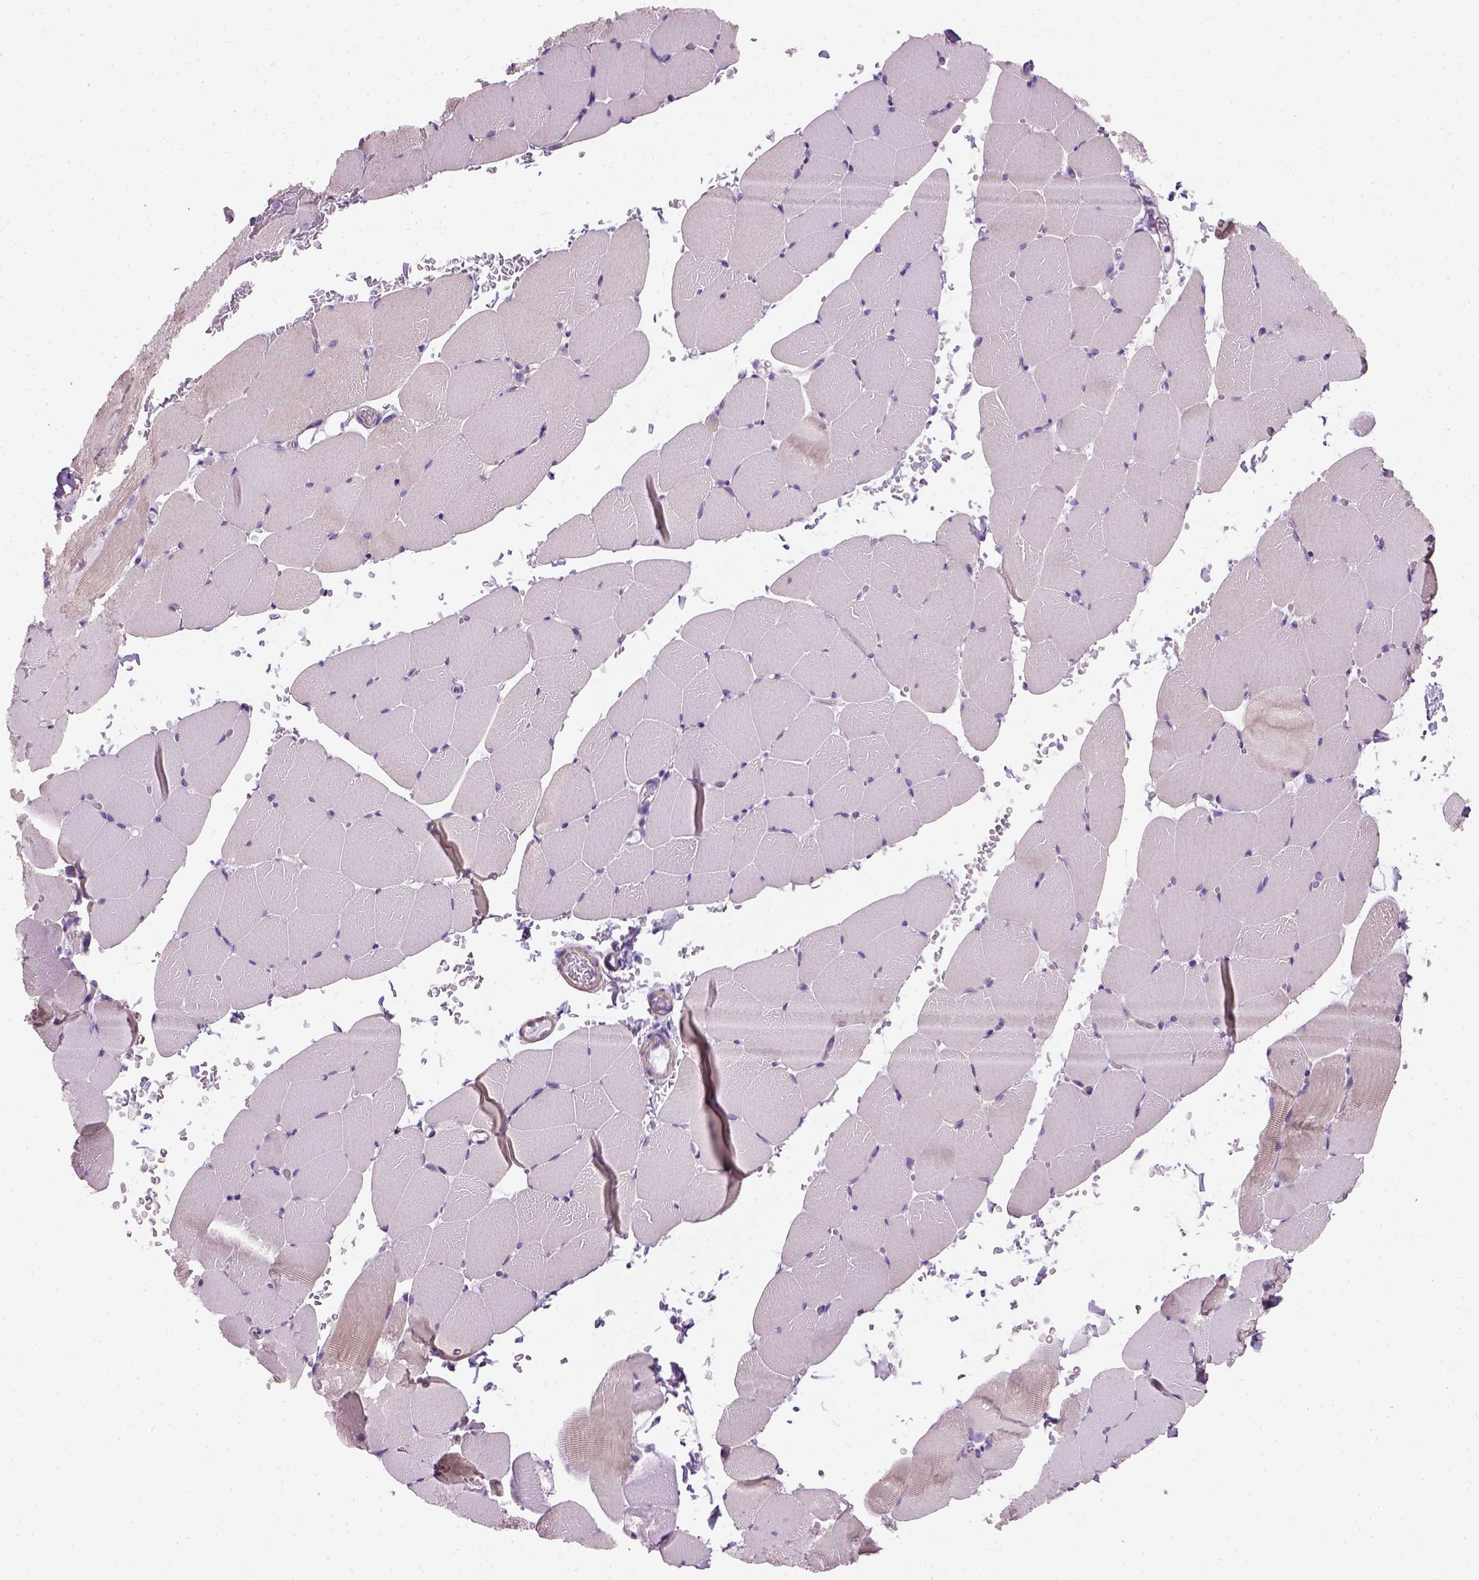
{"staining": {"intensity": "negative", "quantity": "none", "location": "none"}, "tissue": "skeletal muscle", "cell_type": "Myocytes", "image_type": "normal", "snomed": [{"axis": "morphology", "description": "Normal tissue, NOS"}, {"axis": "topography", "description": "Skeletal muscle"}], "caption": "Immunohistochemistry micrograph of unremarkable human skeletal muscle stained for a protein (brown), which demonstrates no staining in myocytes.", "gene": "FAM161A", "patient": {"sex": "female", "age": 37}}